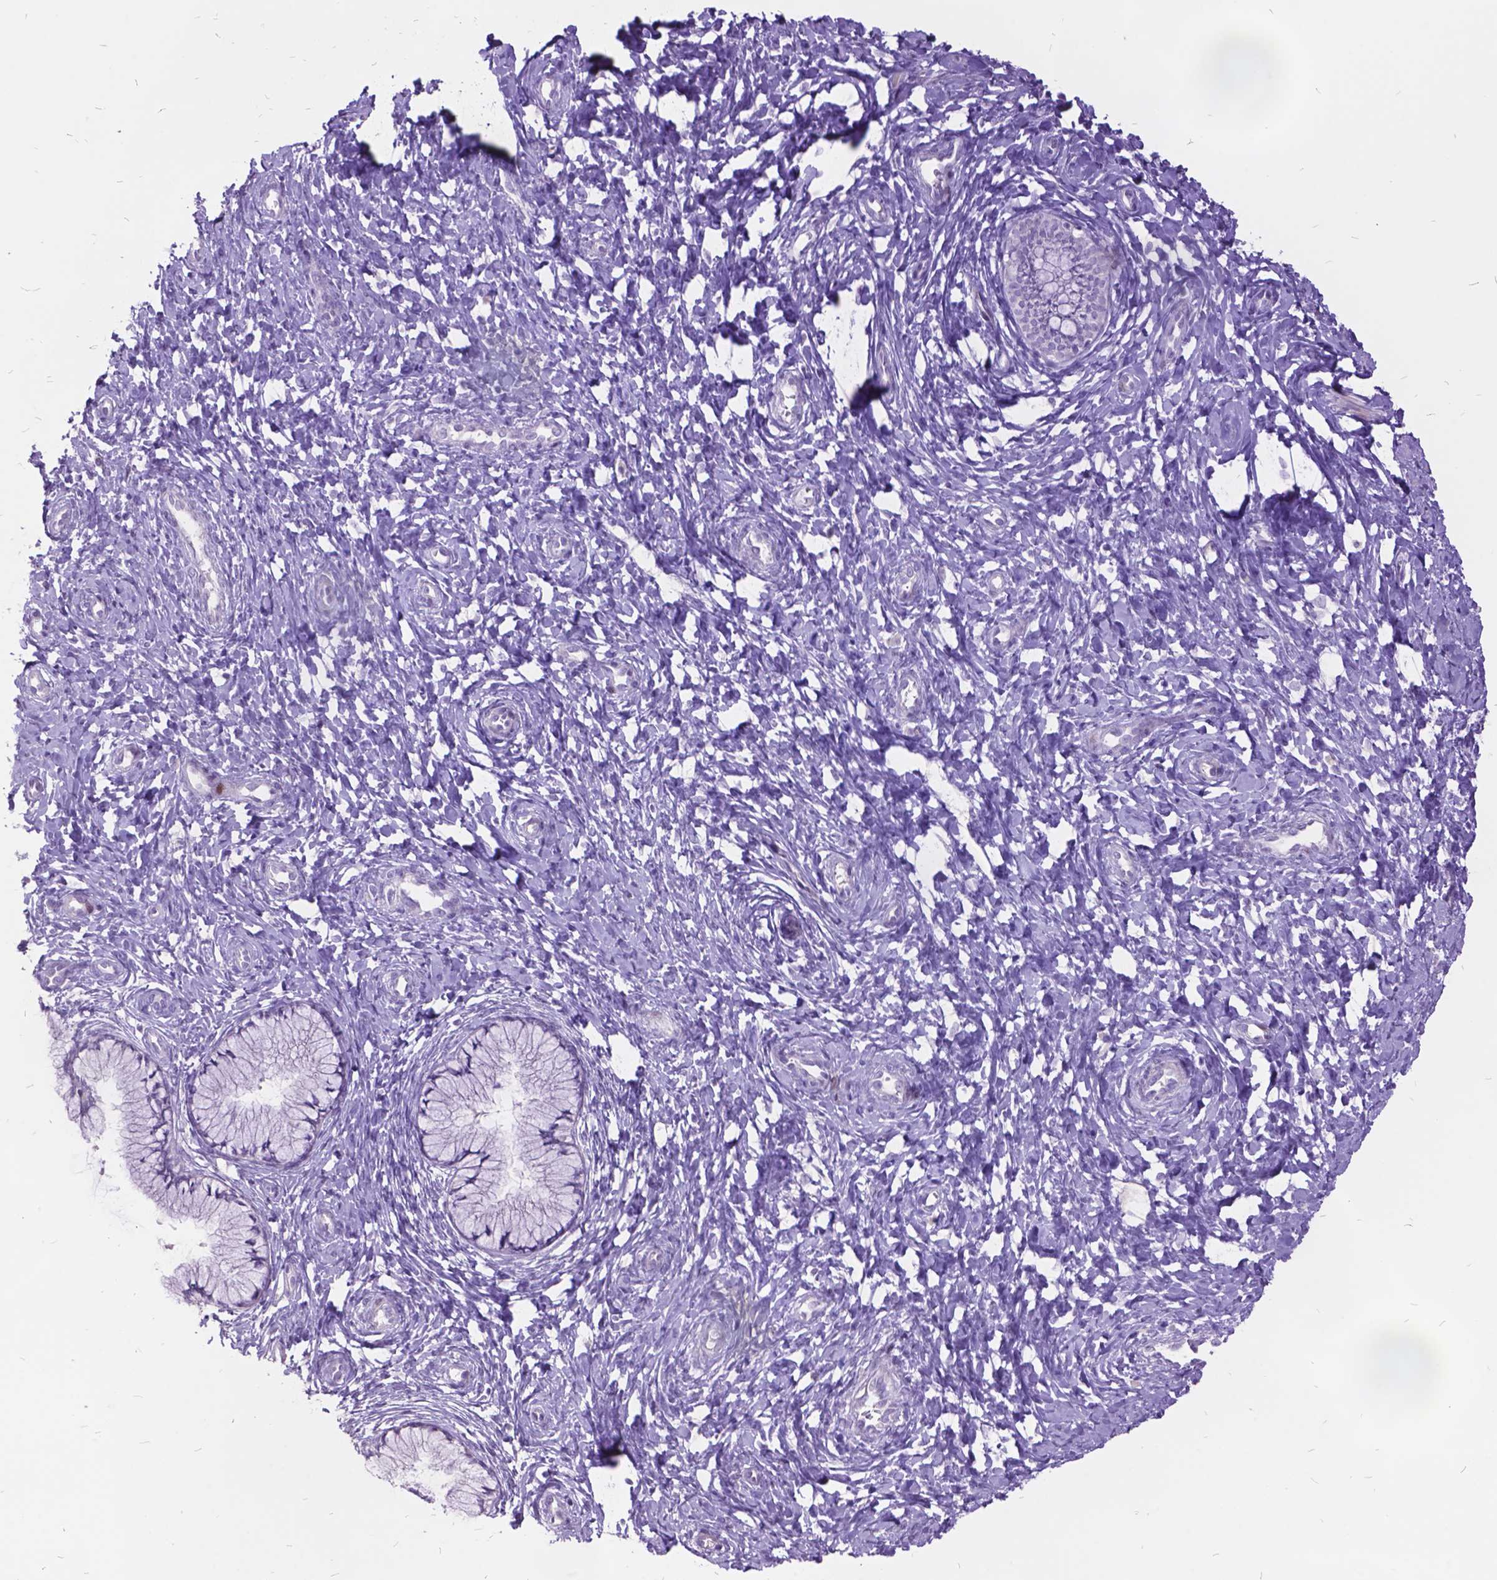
{"staining": {"intensity": "negative", "quantity": "none", "location": "none"}, "tissue": "cervix", "cell_type": "Glandular cells", "image_type": "normal", "snomed": [{"axis": "morphology", "description": "Normal tissue, NOS"}, {"axis": "topography", "description": "Cervix"}], "caption": "IHC photomicrograph of benign human cervix stained for a protein (brown), which exhibits no expression in glandular cells.", "gene": "ITGB6", "patient": {"sex": "female", "age": 37}}